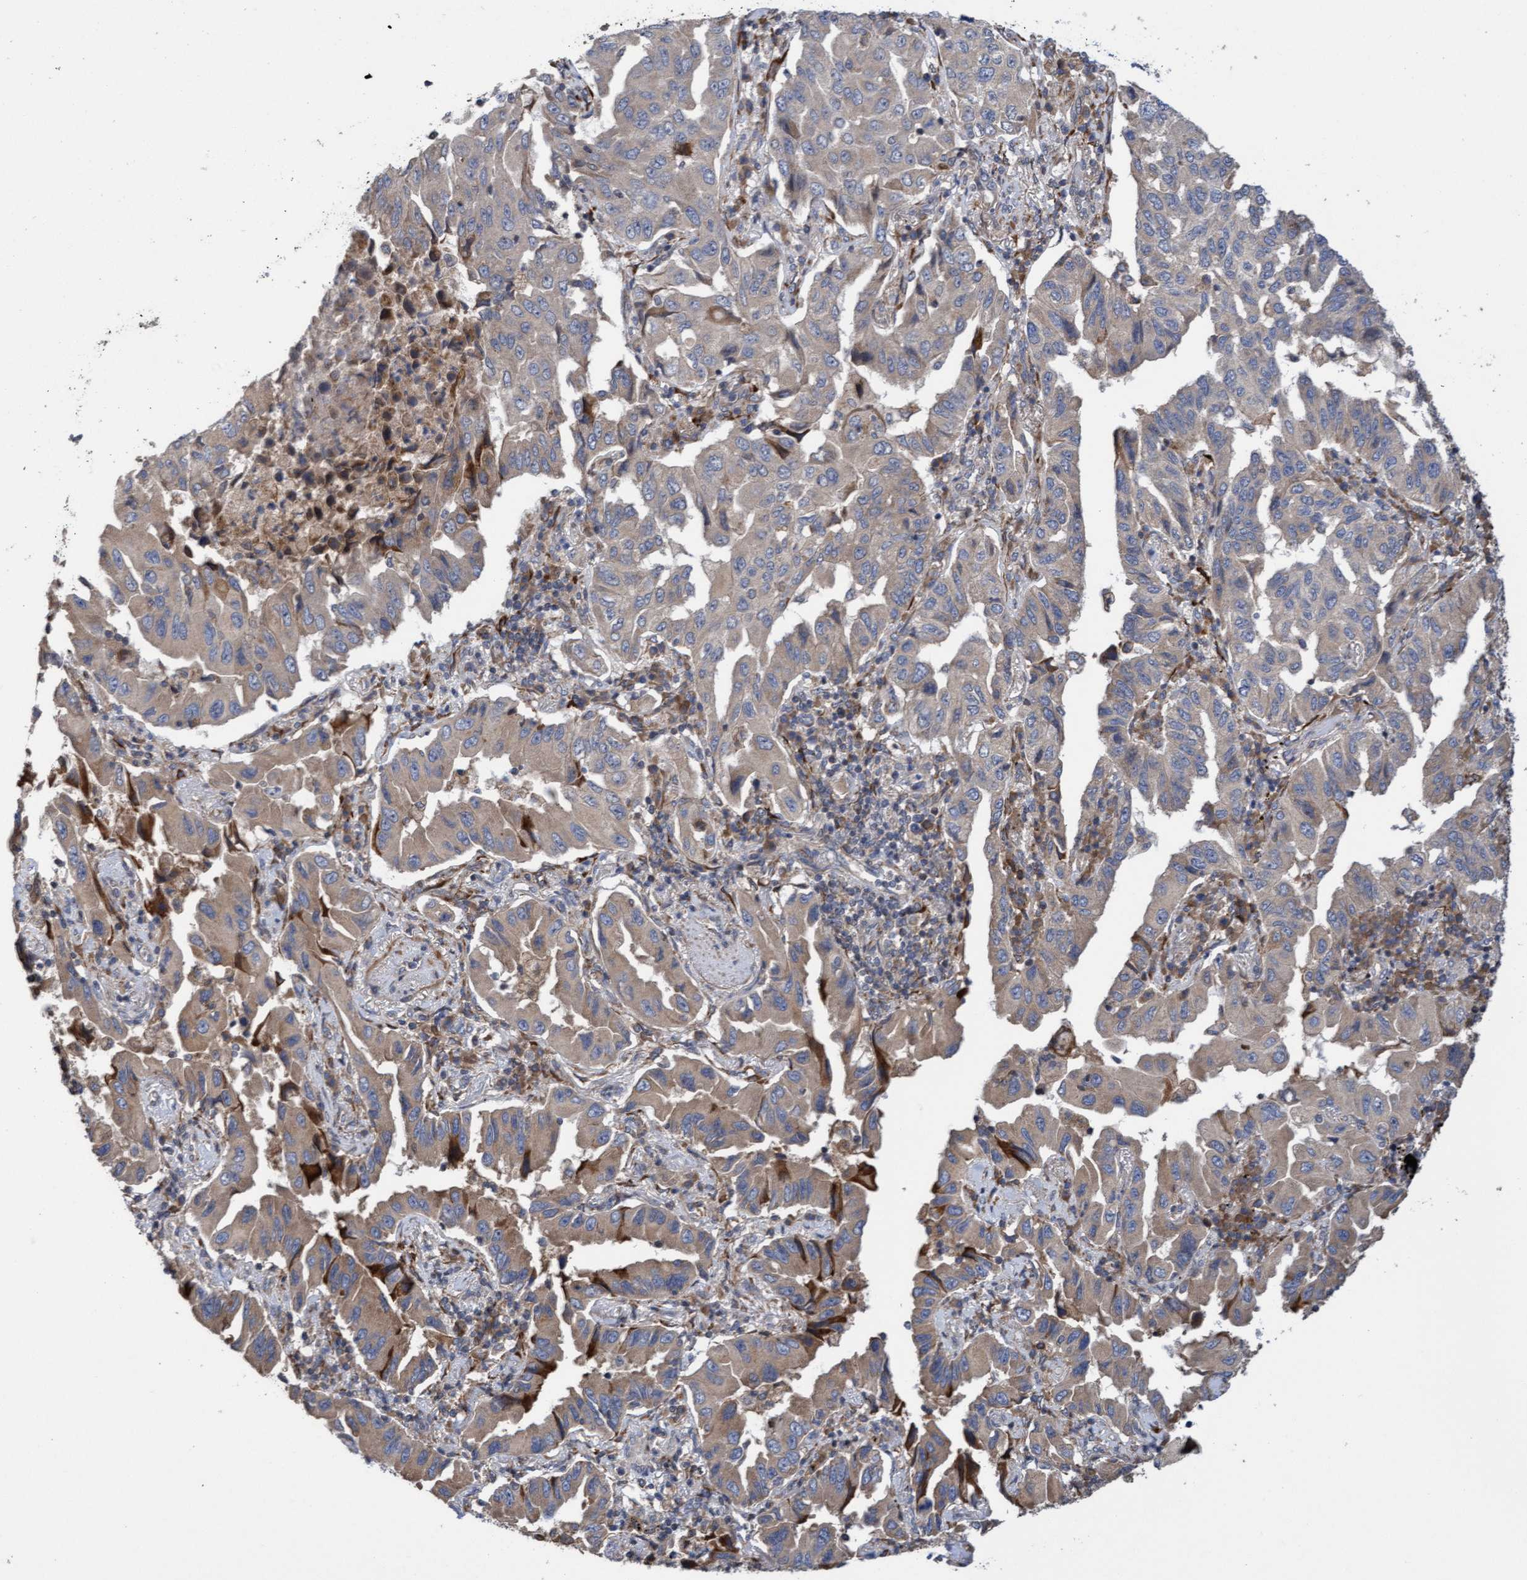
{"staining": {"intensity": "weak", "quantity": "25%-75%", "location": "cytoplasmic/membranous"}, "tissue": "lung cancer", "cell_type": "Tumor cells", "image_type": "cancer", "snomed": [{"axis": "morphology", "description": "Adenocarcinoma, NOS"}, {"axis": "topography", "description": "Lung"}], "caption": "IHC image of neoplastic tissue: lung cancer stained using IHC displays low levels of weak protein expression localized specifically in the cytoplasmic/membranous of tumor cells, appearing as a cytoplasmic/membranous brown color.", "gene": "ELP5", "patient": {"sex": "female", "age": 65}}